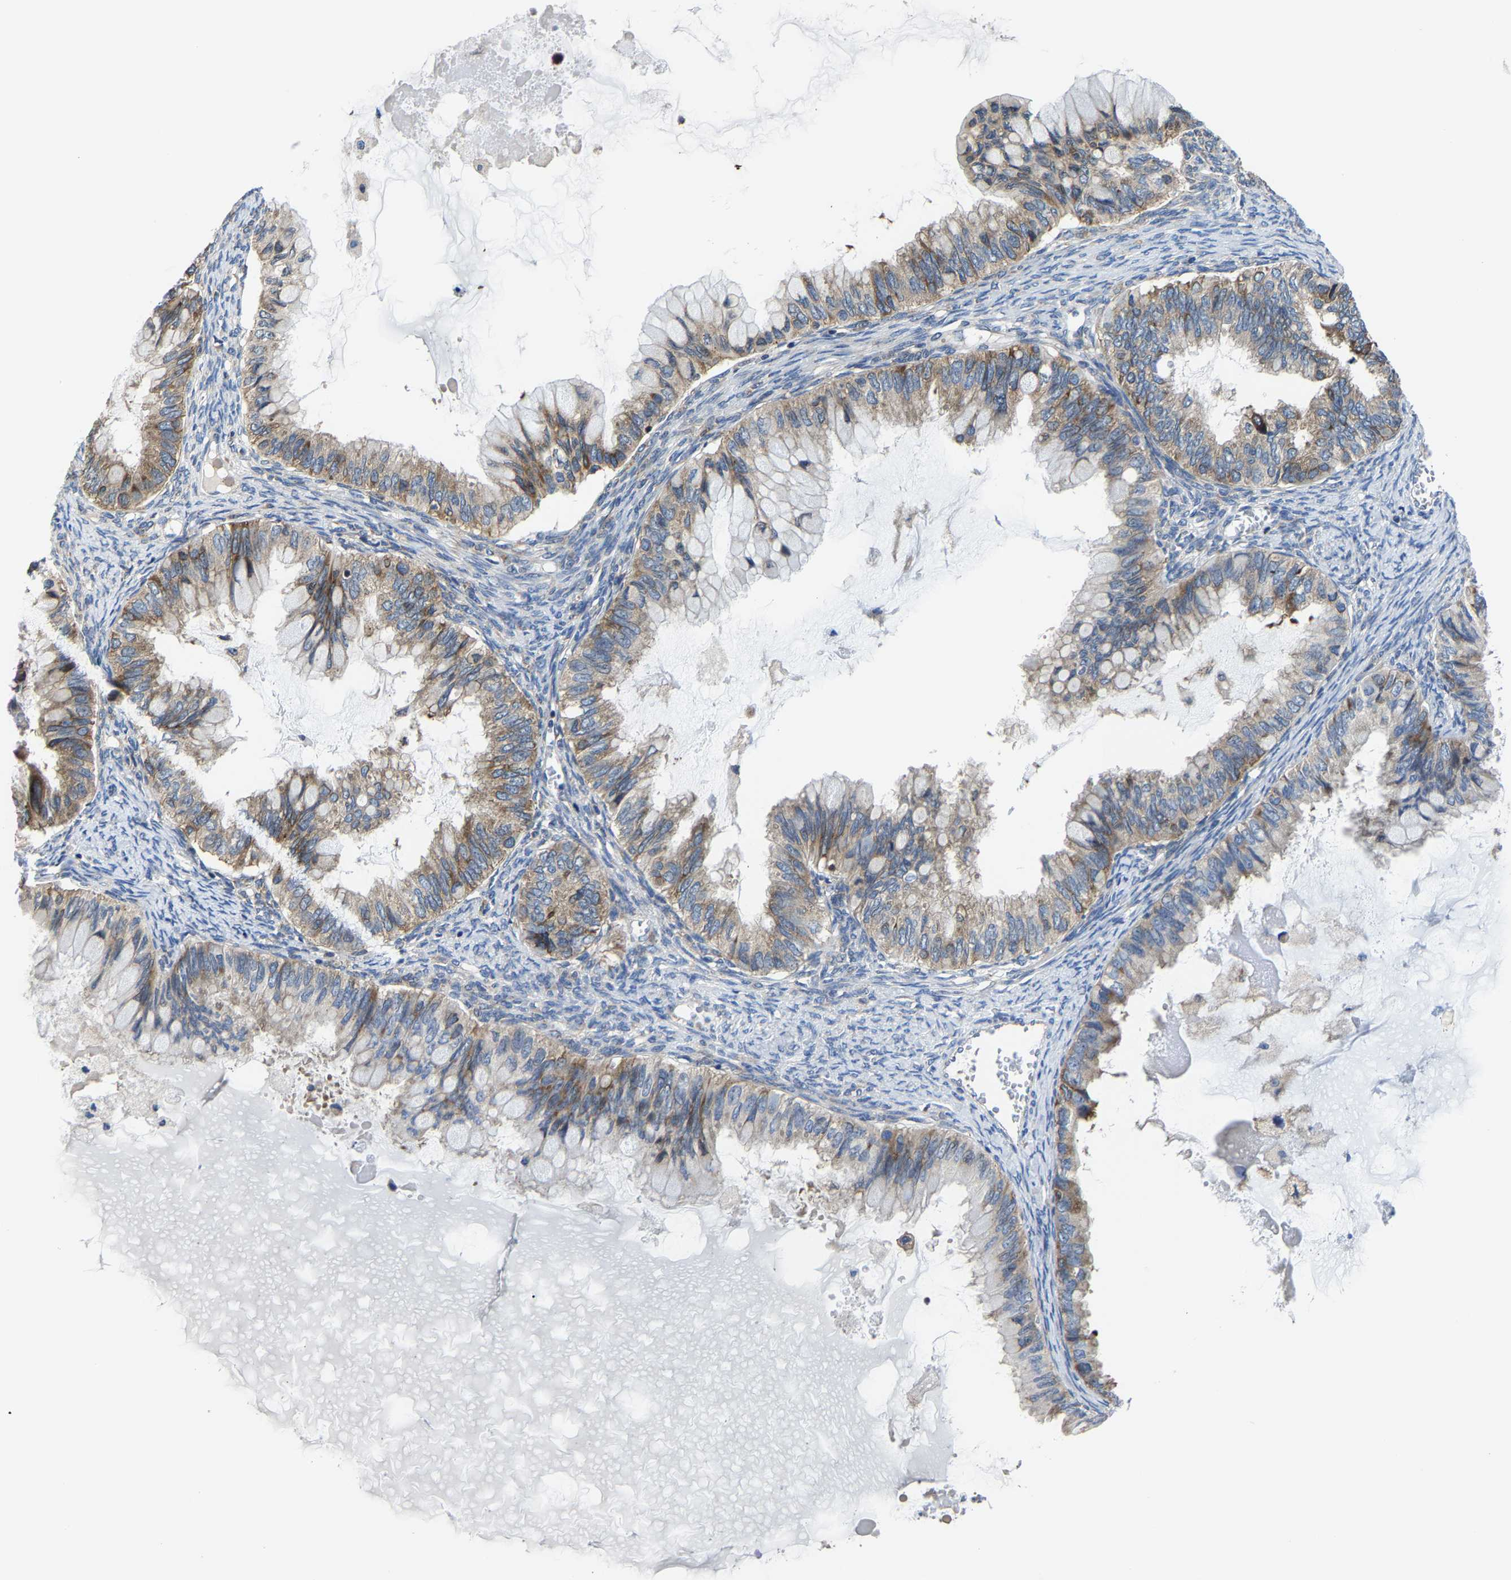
{"staining": {"intensity": "moderate", "quantity": ">75%", "location": "cytoplasmic/membranous"}, "tissue": "ovarian cancer", "cell_type": "Tumor cells", "image_type": "cancer", "snomed": [{"axis": "morphology", "description": "Cystadenocarcinoma, mucinous, NOS"}, {"axis": "topography", "description": "Ovary"}], "caption": "Human ovarian cancer (mucinous cystadenocarcinoma) stained with a protein marker reveals moderate staining in tumor cells.", "gene": "G3BP2", "patient": {"sex": "female", "age": 80}}